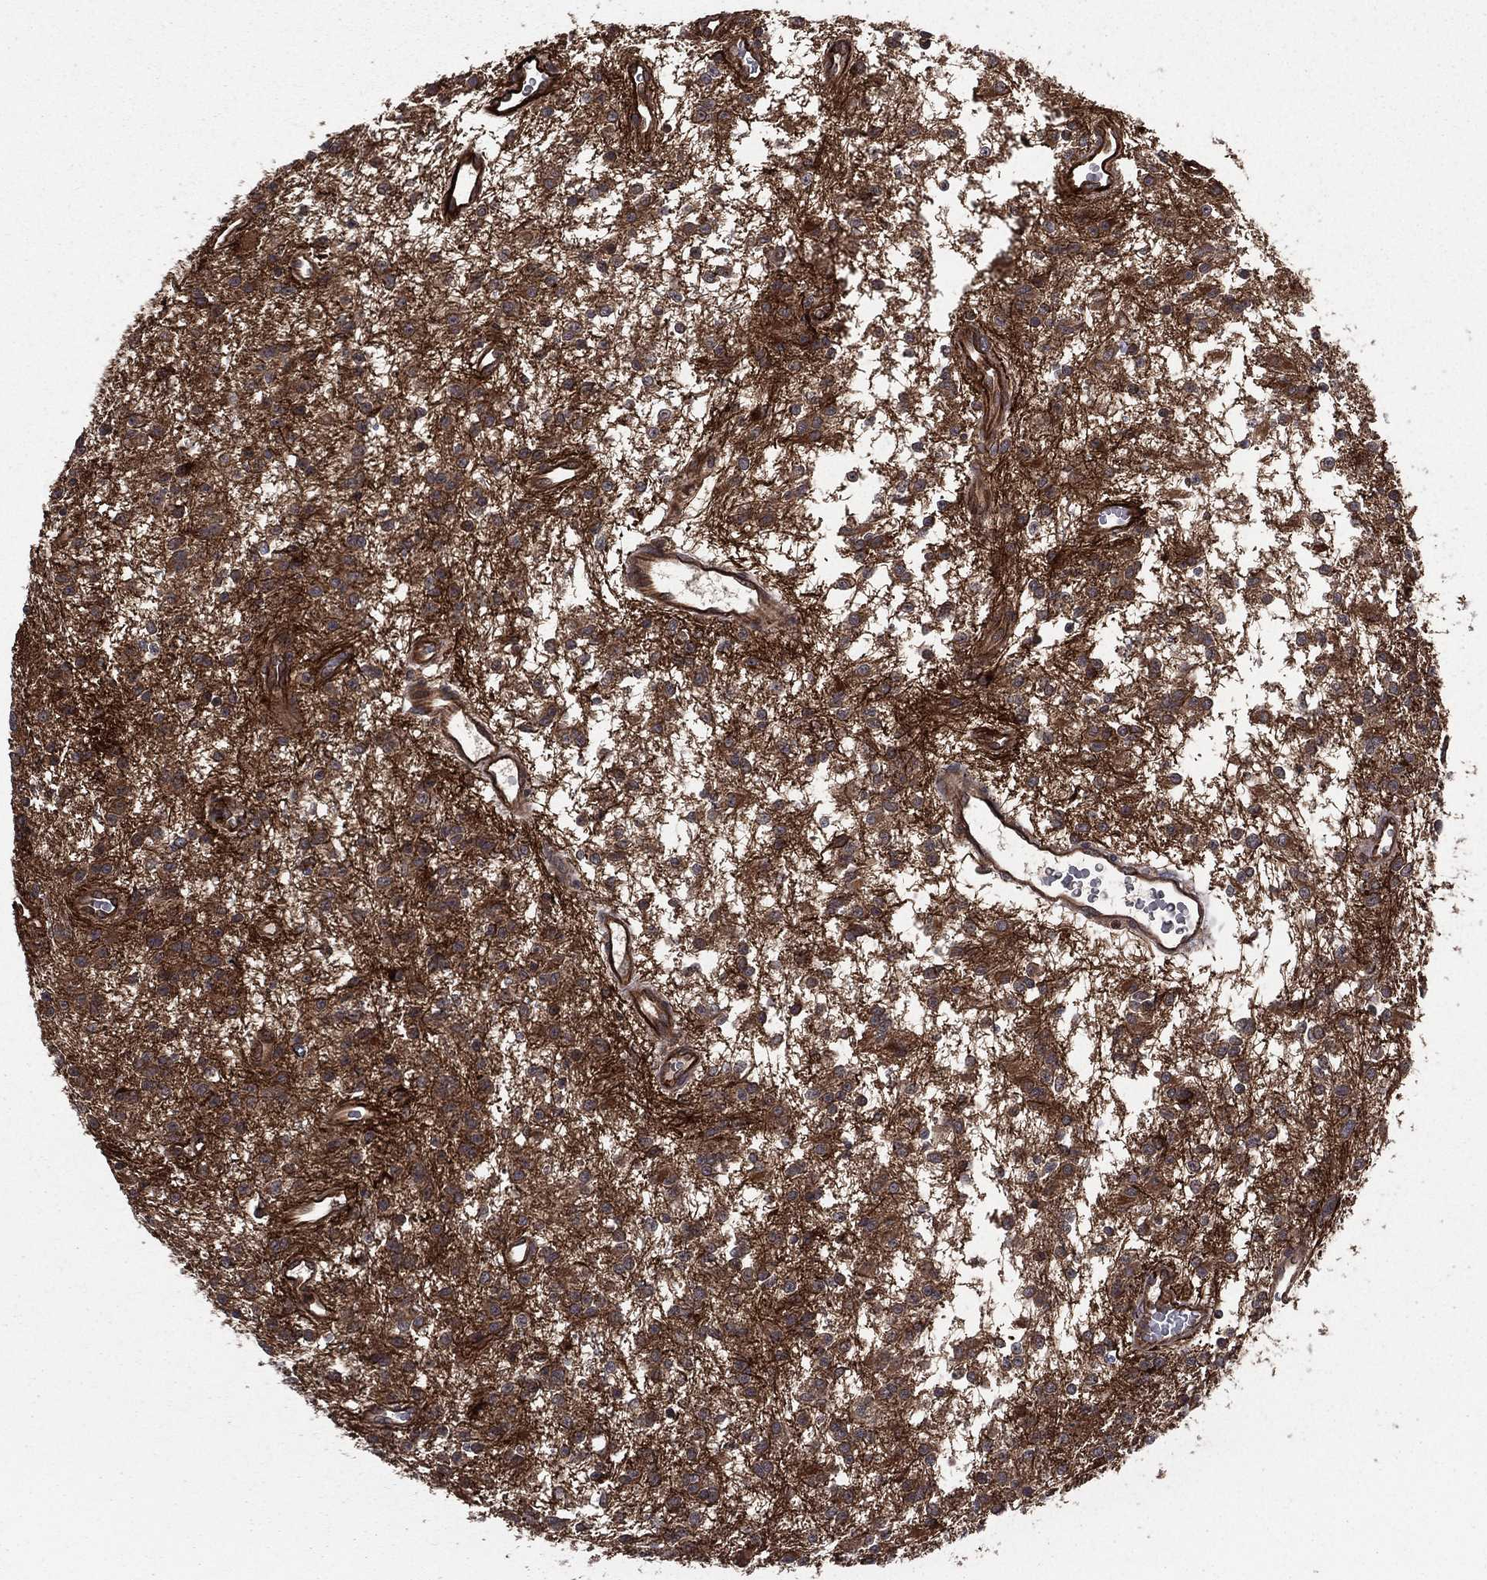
{"staining": {"intensity": "strong", "quantity": ">75%", "location": "cytoplasmic/membranous"}, "tissue": "glioma", "cell_type": "Tumor cells", "image_type": "cancer", "snomed": [{"axis": "morphology", "description": "Glioma, malignant, Low grade"}, {"axis": "topography", "description": "Brain"}], "caption": "This photomicrograph demonstrates immunohistochemistry staining of human glioma, with high strong cytoplasmic/membranous expression in approximately >75% of tumor cells.", "gene": "CERT1", "patient": {"sex": "female", "age": 45}}